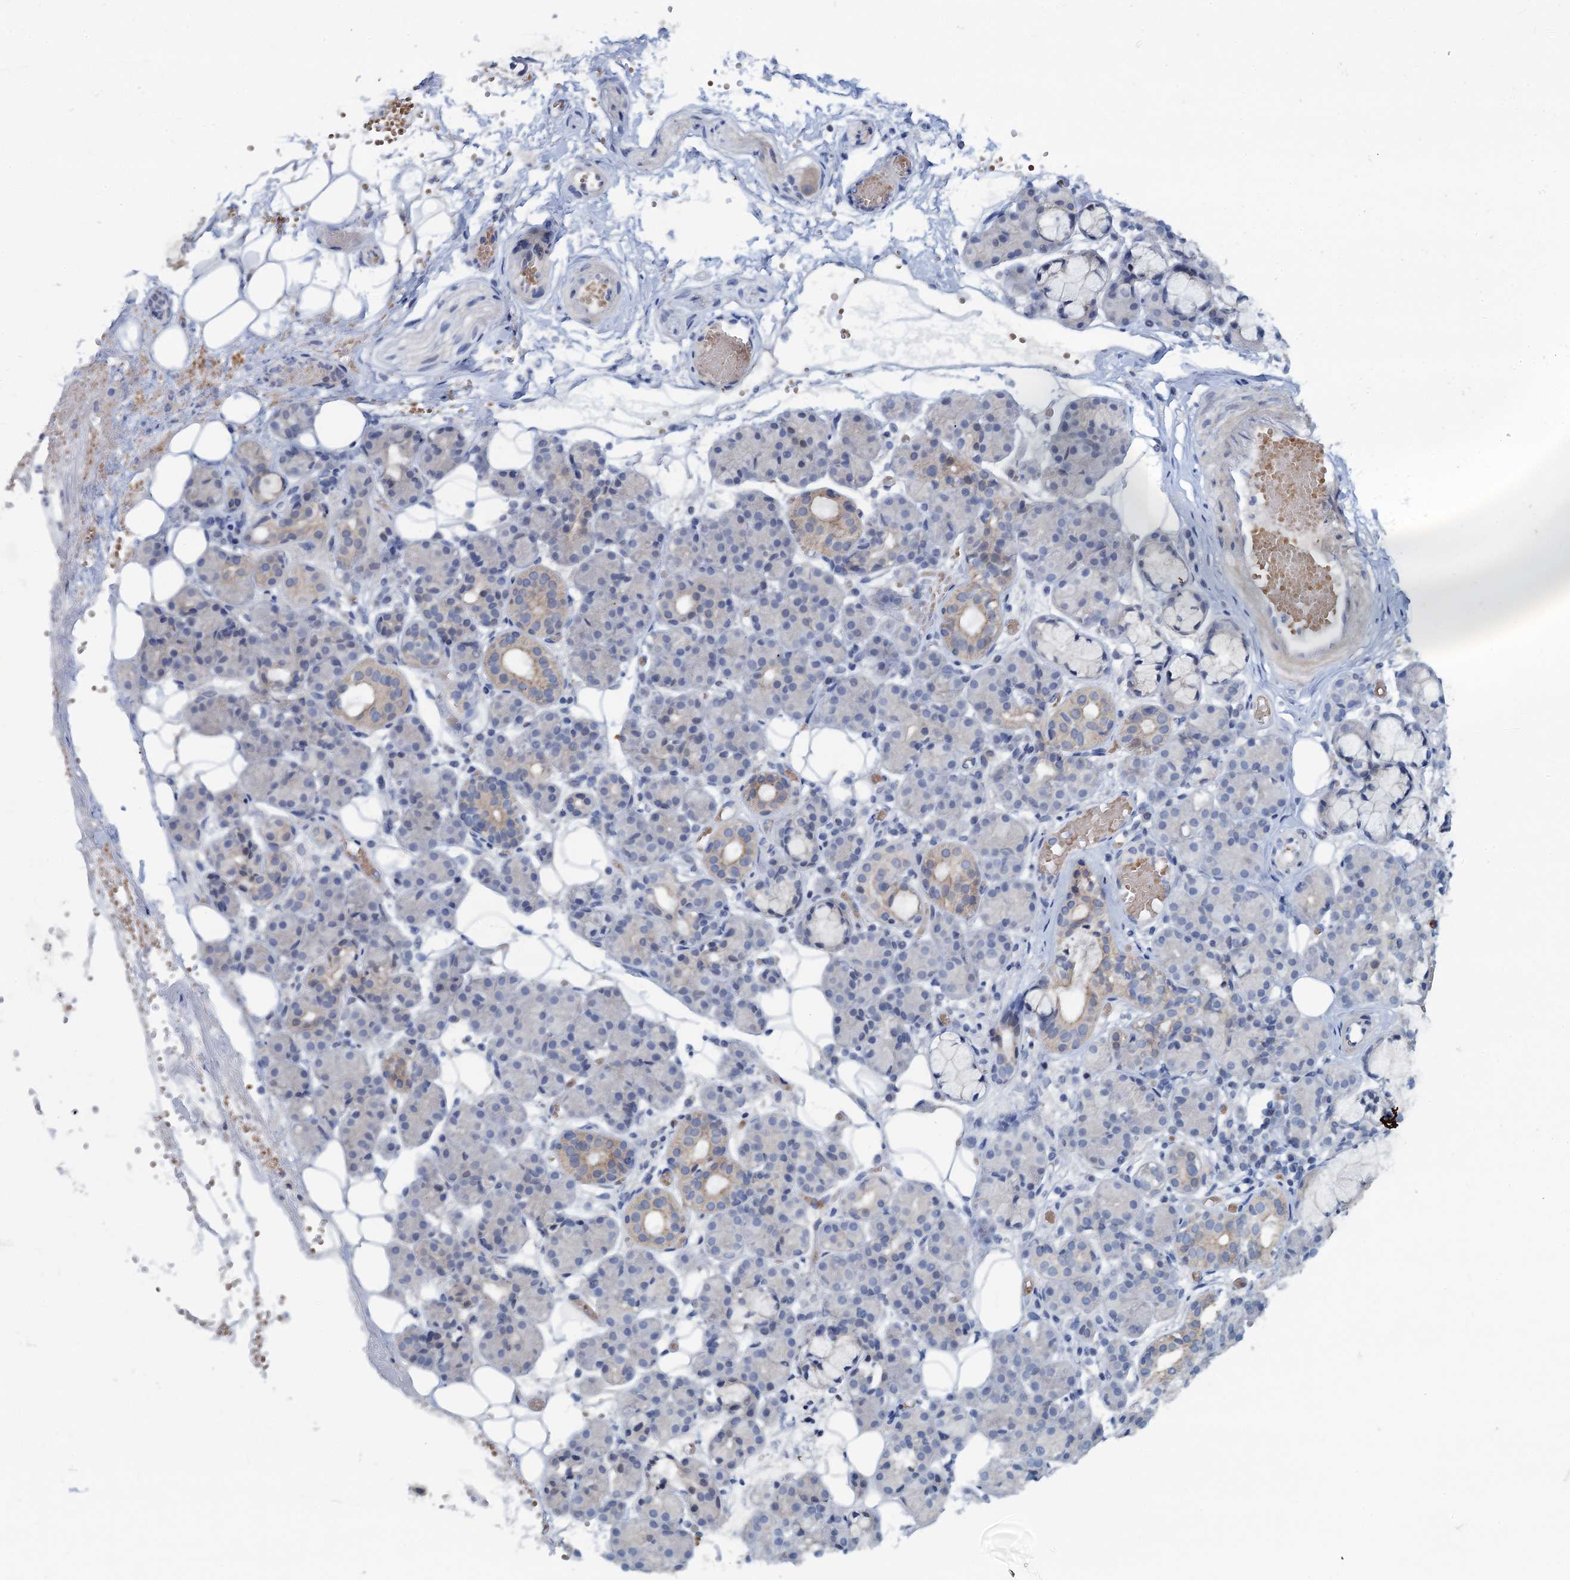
{"staining": {"intensity": "weak", "quantity": "<25%", "location": "cytoplasmic/membranous"}, "tissue": "salivary gland", "cell_type": "Glandular cells", "image_type": "normal", "snomed": [{"axis": "morphology", "description": "Normal tissue, NOS"}, {"axis": "topography", "description": "Salivary gland"}], "caption": "High magnification brightfield microscopy of benign salivary gland stained with DAB (brown) and counterstained with hematoxylin (blue): glandular cells show no significant positivity. Nuclei are stained in blue.", "gene": "ATOSA", "patient": {"sex": "male", "age": 63}}